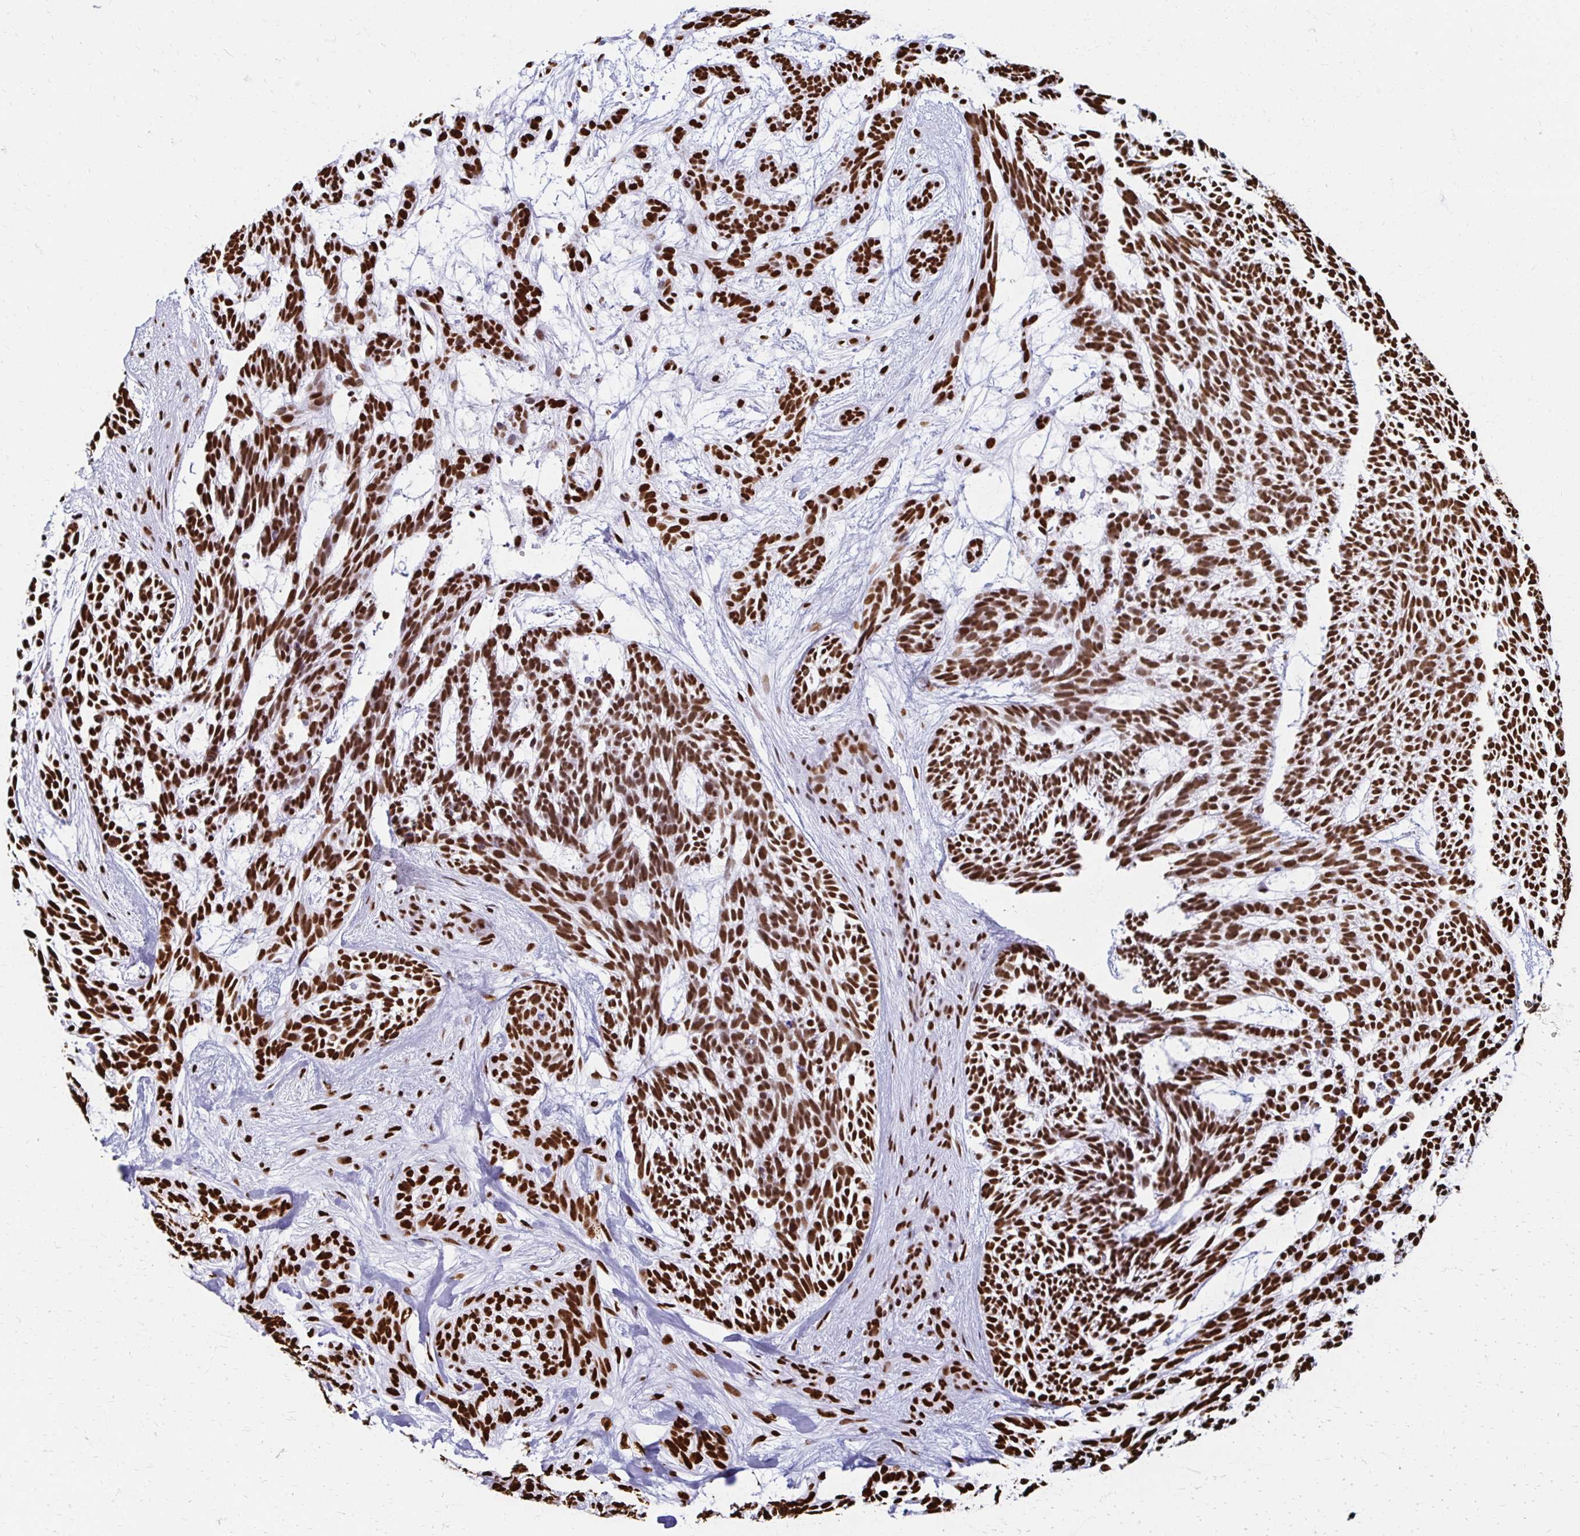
{"staining": {"intensity": "strong", "quantity": ">75%", "location": "nuclear"}, "tissue": "skin cancer", "cell_type": "Tumor cells", "image_type": "cancer", "snomed": [{"axis": "morphology", "description": "Basal cell carcinoma"}, {"axis": "topography", "description": "Skin"}, {"axis": "topography", "description": "Skin, foot"}], "caption": "Strong nuclear expression is appreciated in approximately >75% of tumor cells in skin cancer (basal cell carcinoma). (DAB (3,3'-diaminobenzidine) = brown stain, brightfield microscopy at high magnification).", "gene": "NONO", "patient": {"sex": "female", "age": 77}}